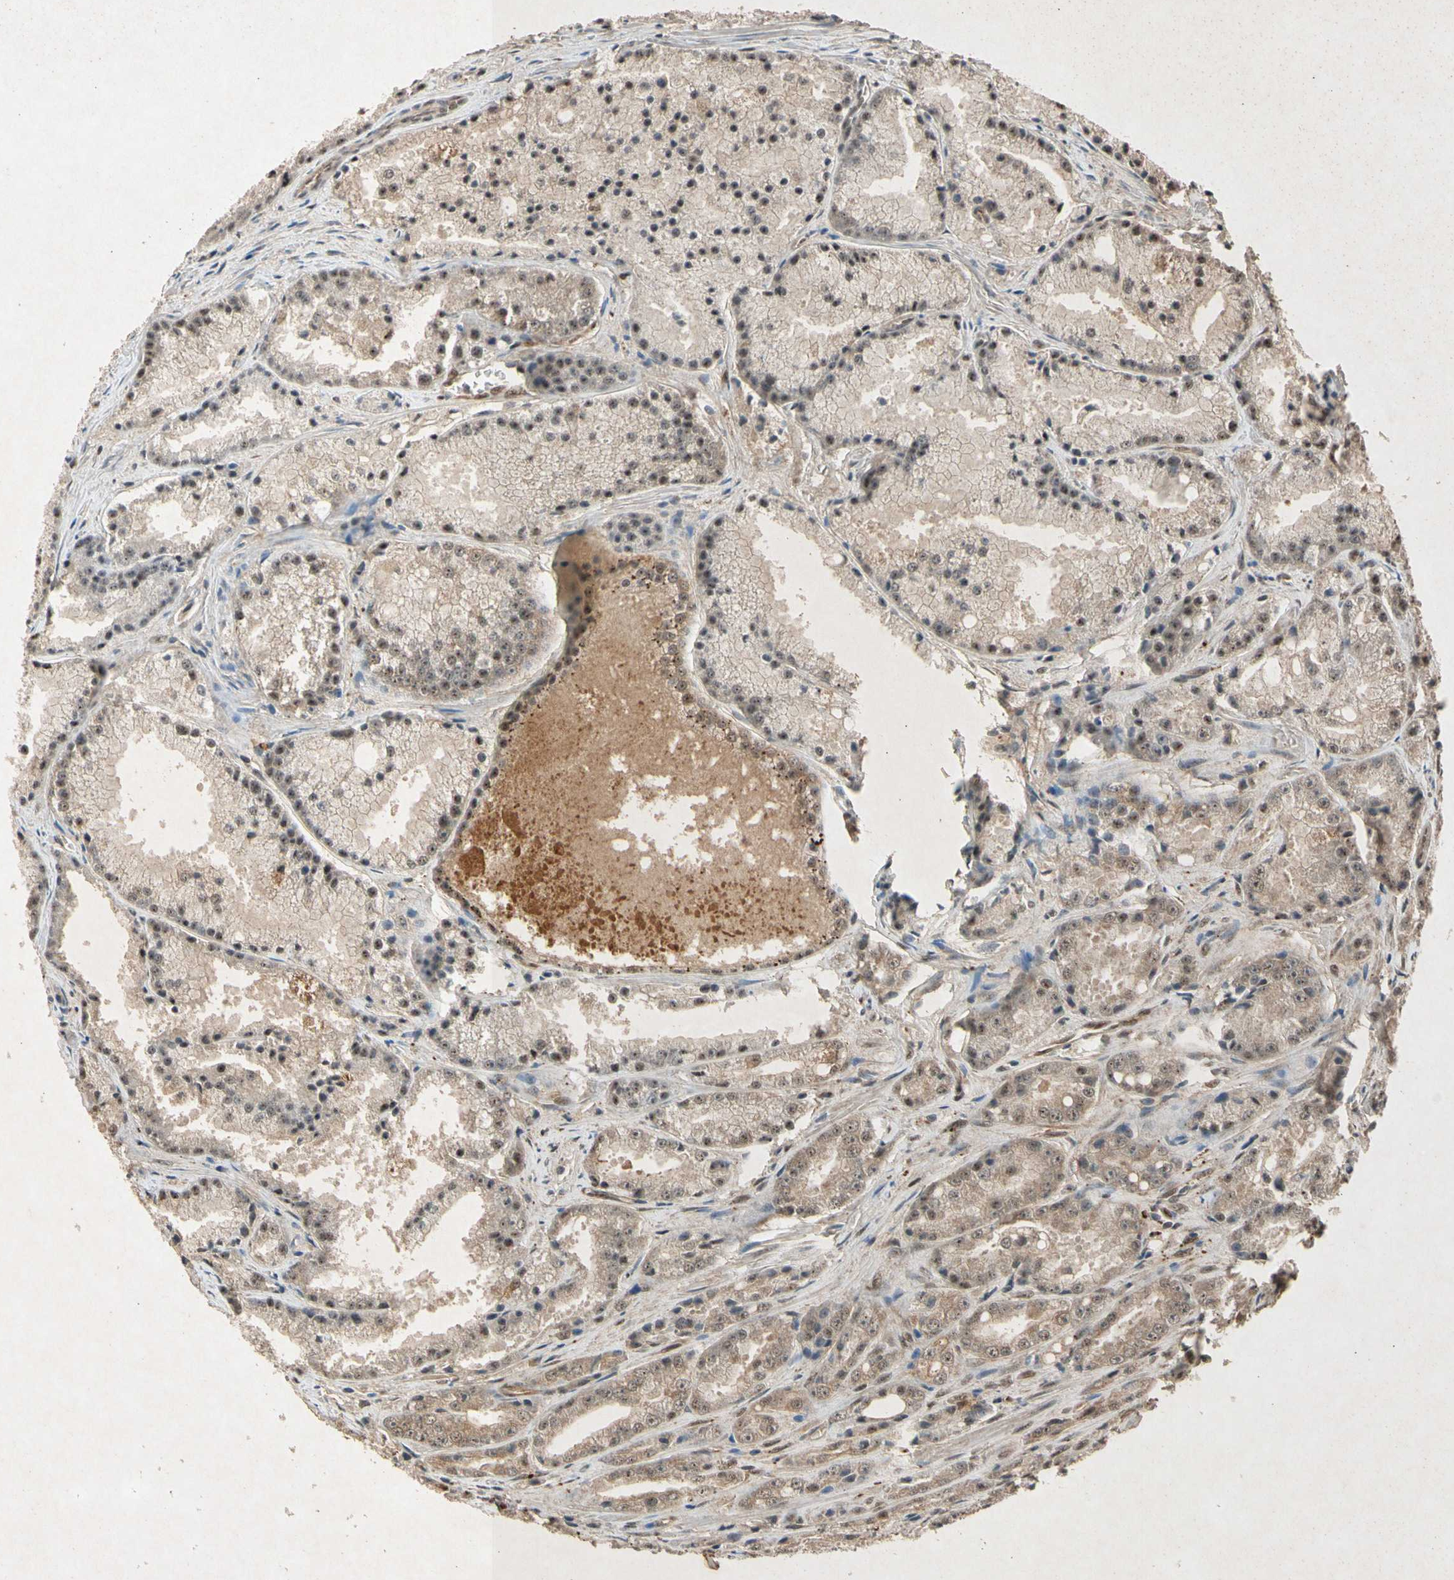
{"staining": {"intensity": "weak", "quantity": ">75%", "location": "nuclear"}, "tissue": "prostate cancer", "cell_type": "Tumor cells", "image_type": "cancer", "snomed": [{"axis": "morphology", "description": "Adenocarcinoma, Low grade"}, {"axis": "topography", "description": "Prostate"}], "caption": "Immunohistochemistry (IHC) (DAB) staining of prostate cancer exhibits weak nuclear protein expression in approximately >75% of tumor cells.", "gene": "PML", "patient": {"sex": "male", "age": 64}}